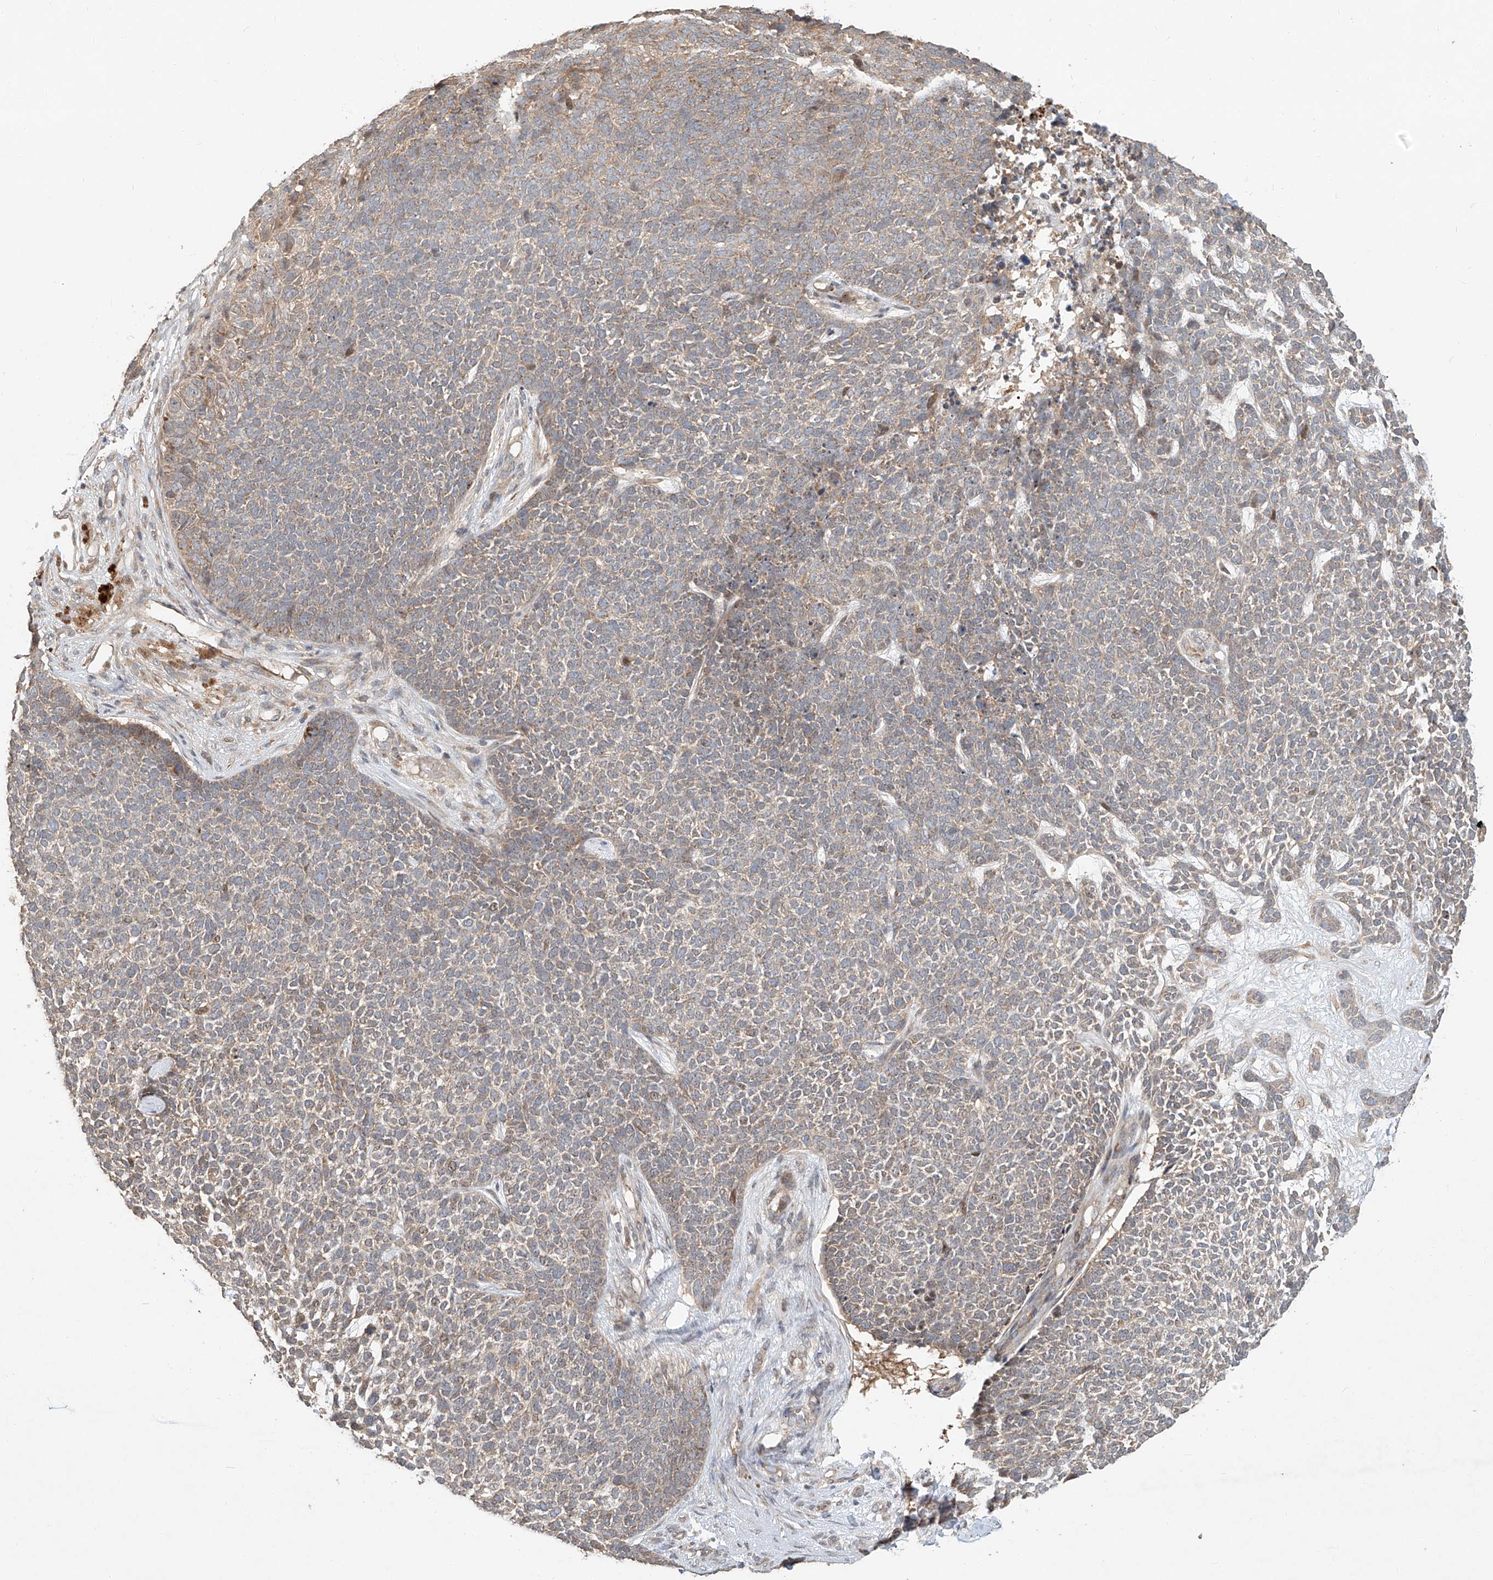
{"staining": {"intensity": "weak", "quantity": "<25%", "location": "cytoplasmic/membranous"}, "tissue": "skin cancer", "cell_type": "Tumor cells", "image_type": "cancer", "snomed": [{"axis": "morphology", "description": "Basal cell carcinoma"}, {"axis": "topography", "description": "Skin"}], "caption": "Skin cancer was stained to show a protein in brown. There is no significant expression in tumor cells.", "gene": "TMEM61", "patient": {"sex": "female", "age": 84}}